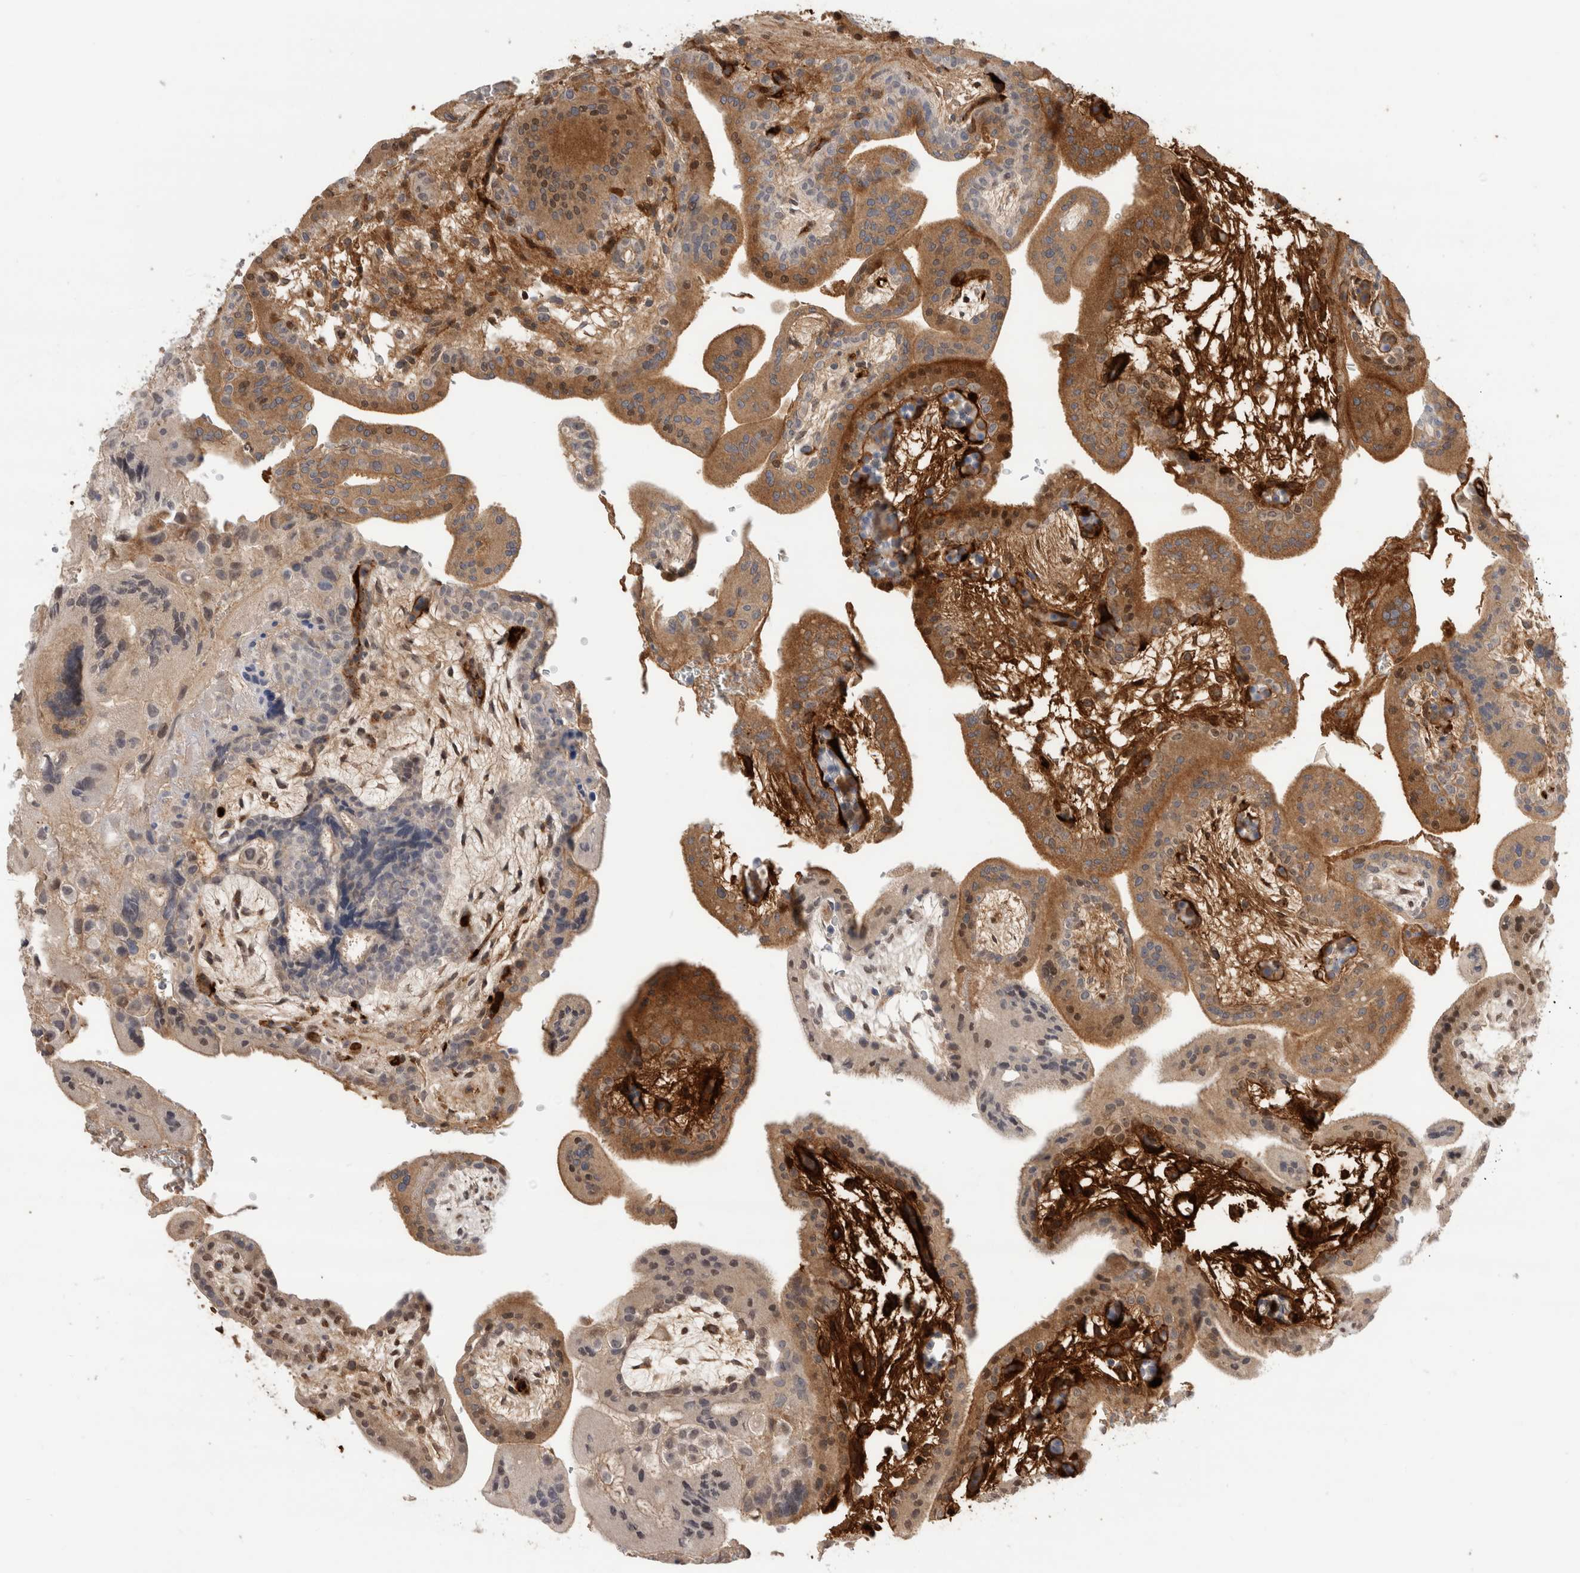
{"staining": {"intensity": "negative", "quantity": "none", "location": "none"}, "tissue": "placenta", "cell_type": "Decidual cells", "image_type": "normal", "snomed": [{"axis": "morphology", "description": "Normal tissue, NOS"}, {"axis": "topography", "description": "Placenta"}], "caption": "An immunohistochemistry histopathology image of benign placenta is shown. There is no staining in decidual cells of placenta.", "gene": "AFP", "patient": {"sex": "female", "age": 35}}